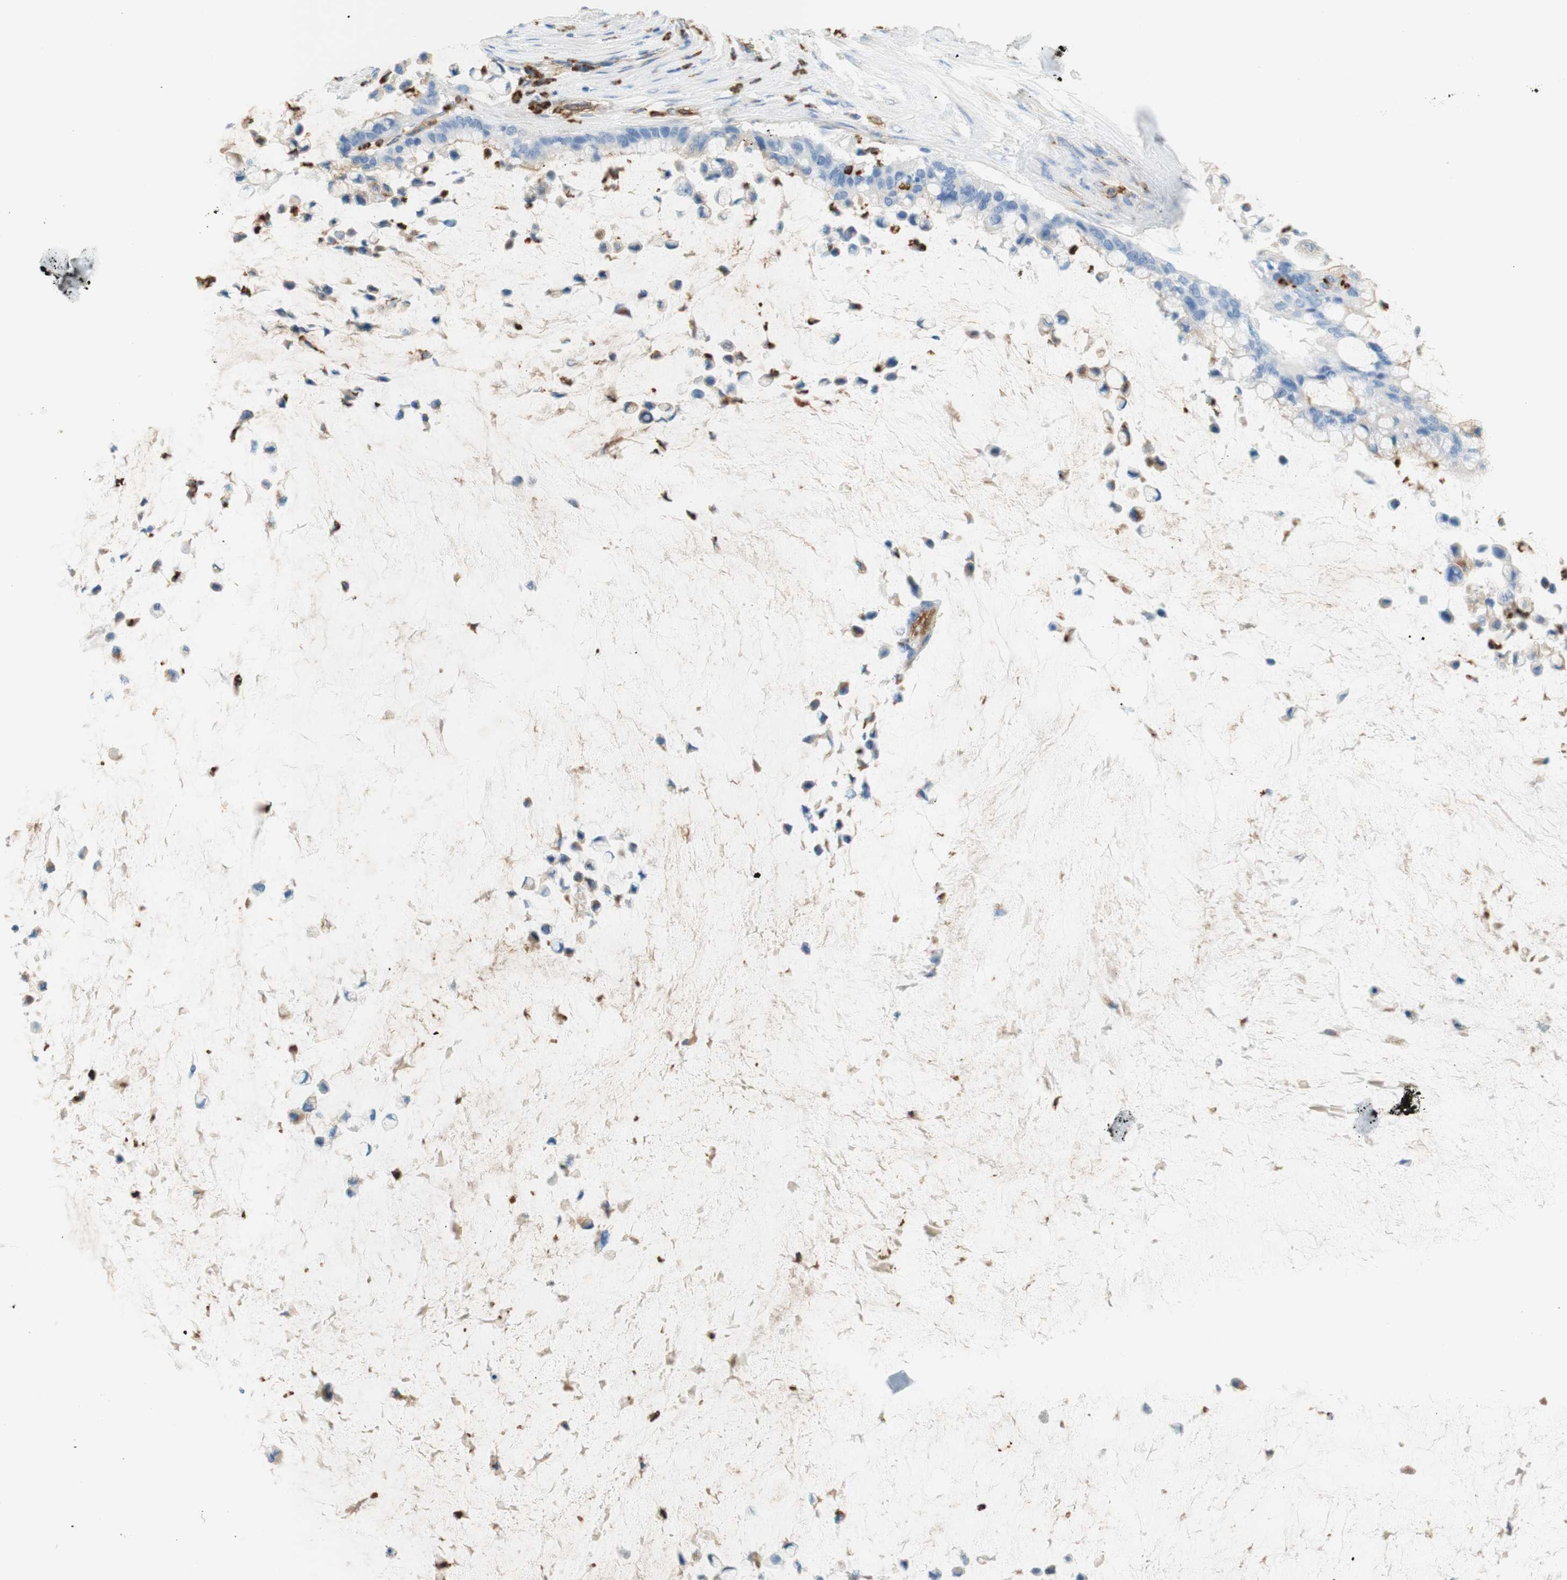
{"staining": {"intensity": "negative", "quantity": "none", "location": "none"}, "tissue": "pancreatic cancer", "cell_type": "Tumor cells", "image_type": "cancer", "snomed": [{"axis": "morphology", "description": "Adenocarcinoma, NOS"}, {"axis": "topography", "description": "Pancreas"}], "caption": "High power microscopy histopathology image of an immunohistochemistry image of pancreatic cancer (adenocarcinoma), revealing no significant staining in tumor cells.", "gene": "STOM", "patient": {"sex": "male", "age": 41}}